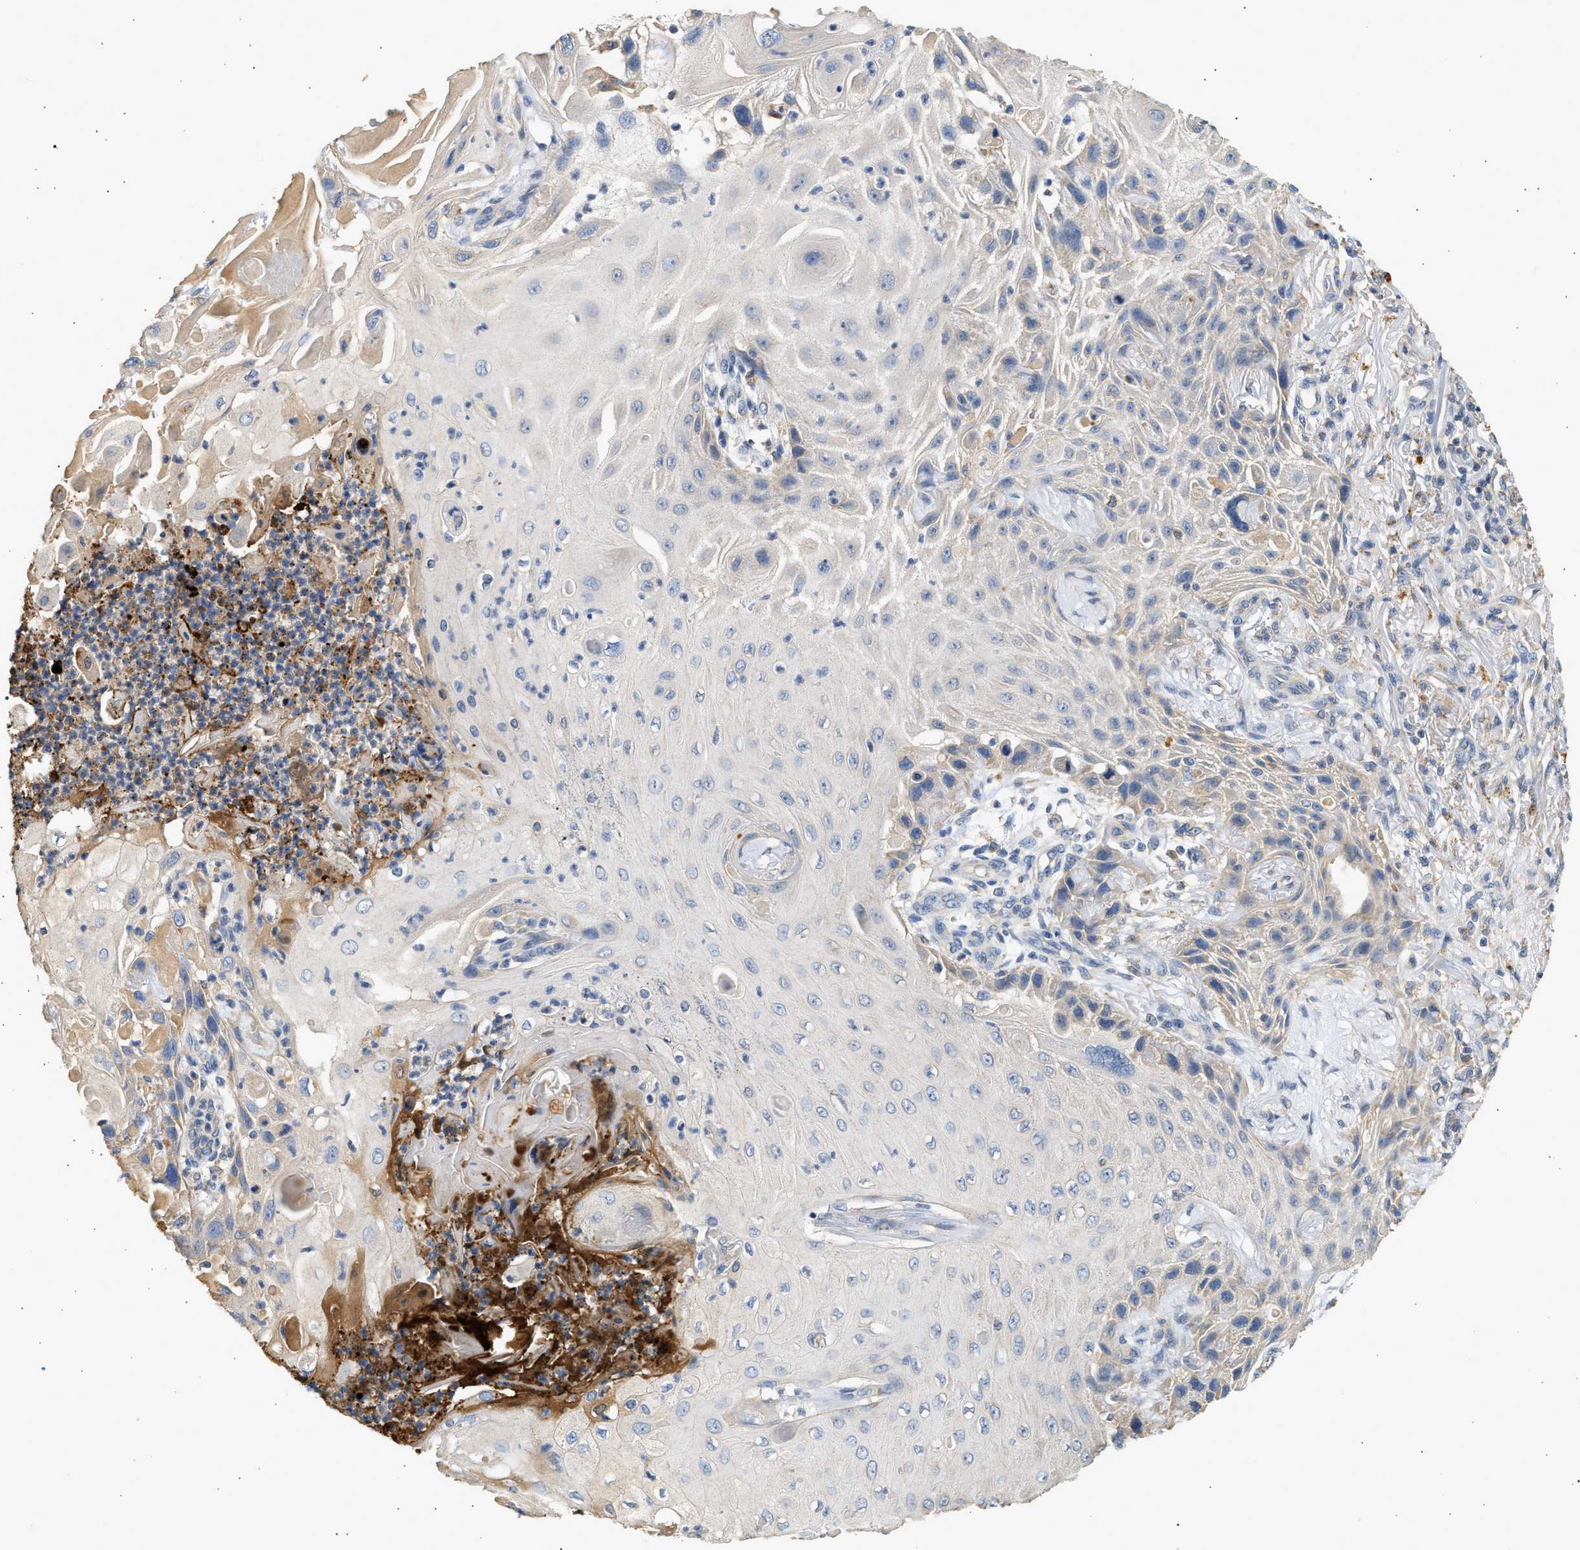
{"staining": {"intensity": "weak", "quantity": "<25%", "location": "cytoplasmic/membranous"}, "tissue": "skin cancer", "cell_type": "Tumor cells", "image_type": "cancer", "snomed": [{"axis": "morphology", "description": "Squamous cell carcinoma, NOS"}, {"axis": "topography", "description": "Skin"}], "caption": "The histopathology image reveals no staining of tumor cells in skin cancer.", "gene": "WDR31", "patient": {"sex": "female", "age": 77}}